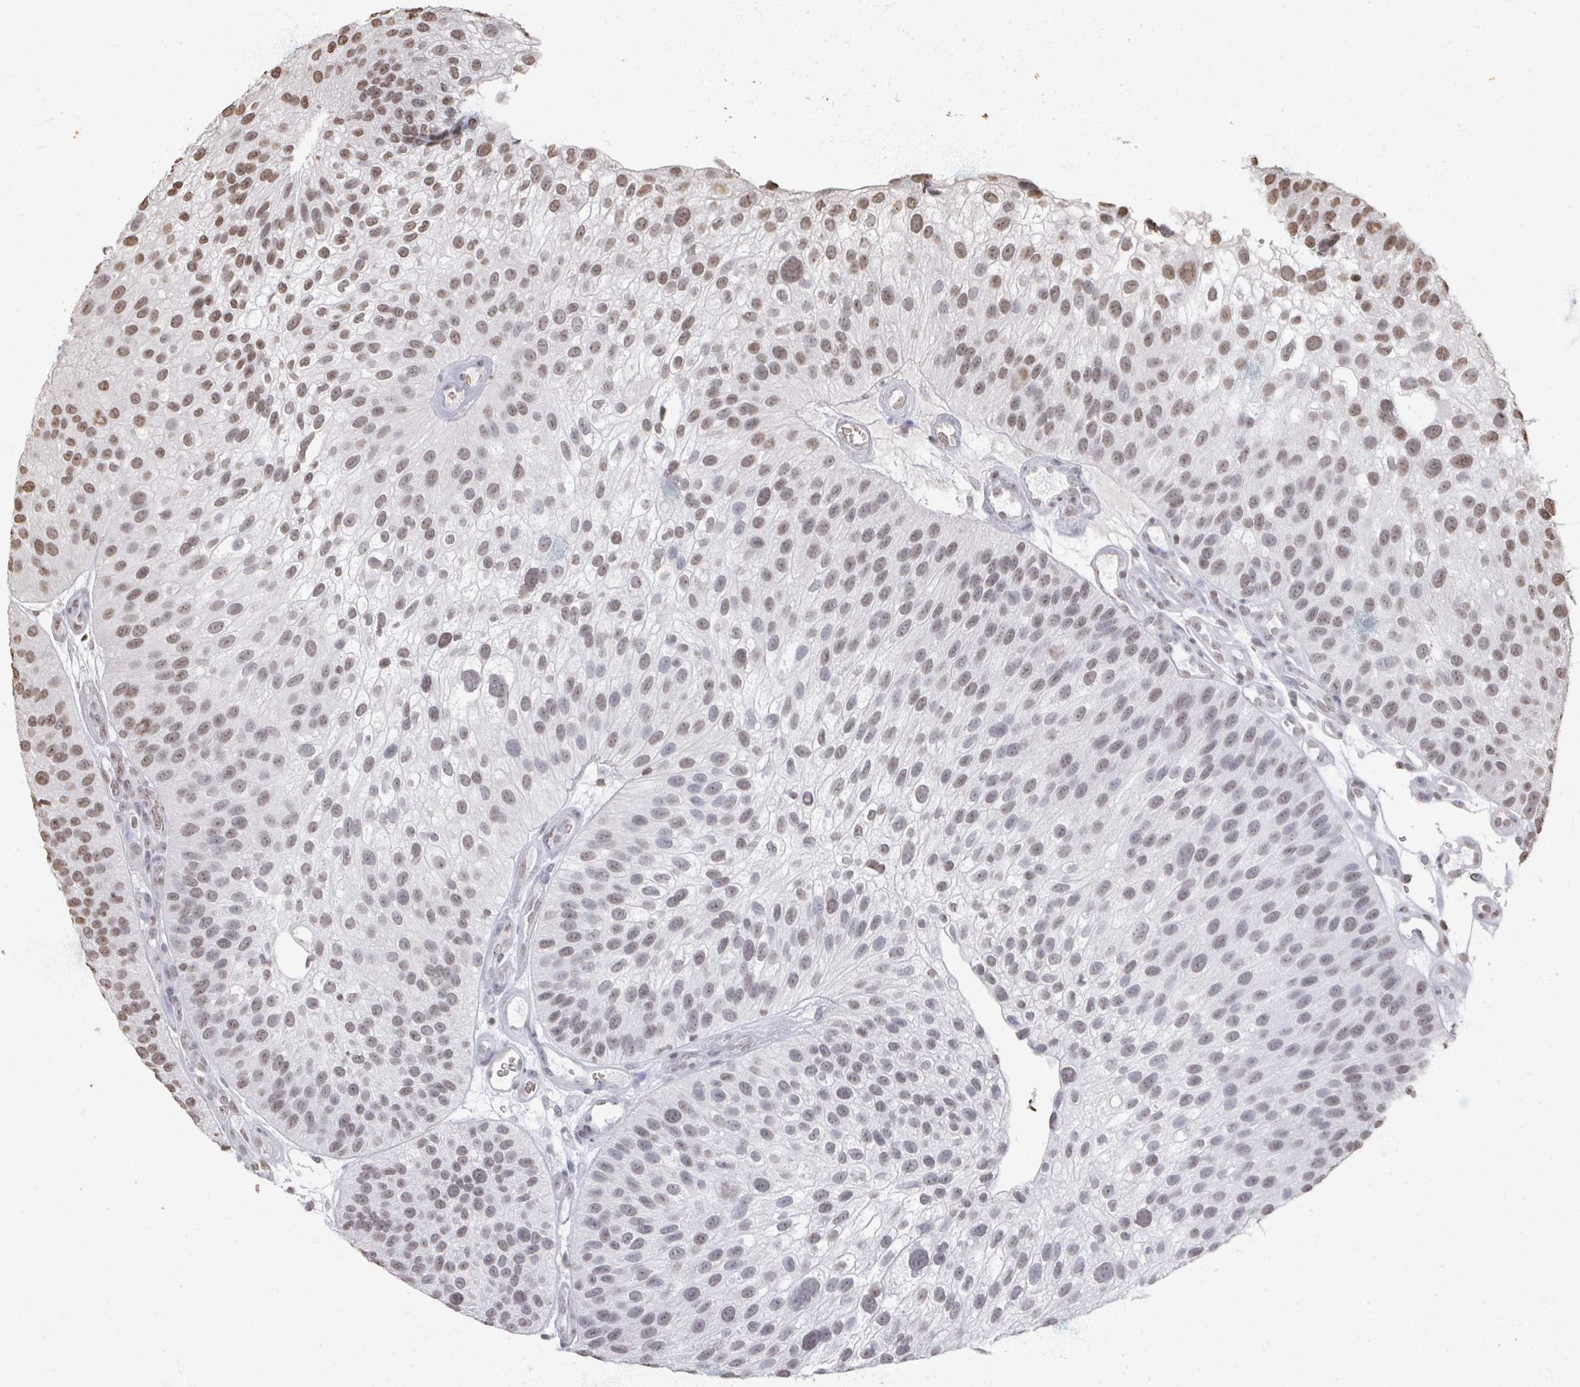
{"staining": {"intensity": "moderate", "quantity": "25%-75%", "location": "nuclear"}, "tissue": "urothelial cancer", "cell_type": "Tumor cells", "image_type": "cancer", "snomed": [{"axis": "morphology", "description": "Urothelial carcinoma, NOS"}, {"axis": "topography", "description": "Urinary bladder"}], "caption": "Transitional cell carcinoma stained for a protein demonstrates moderate nuclear positivity in tumor cells.", "gene": "DCUN1D5", "patient": {"sex": "male", "age": 87}}